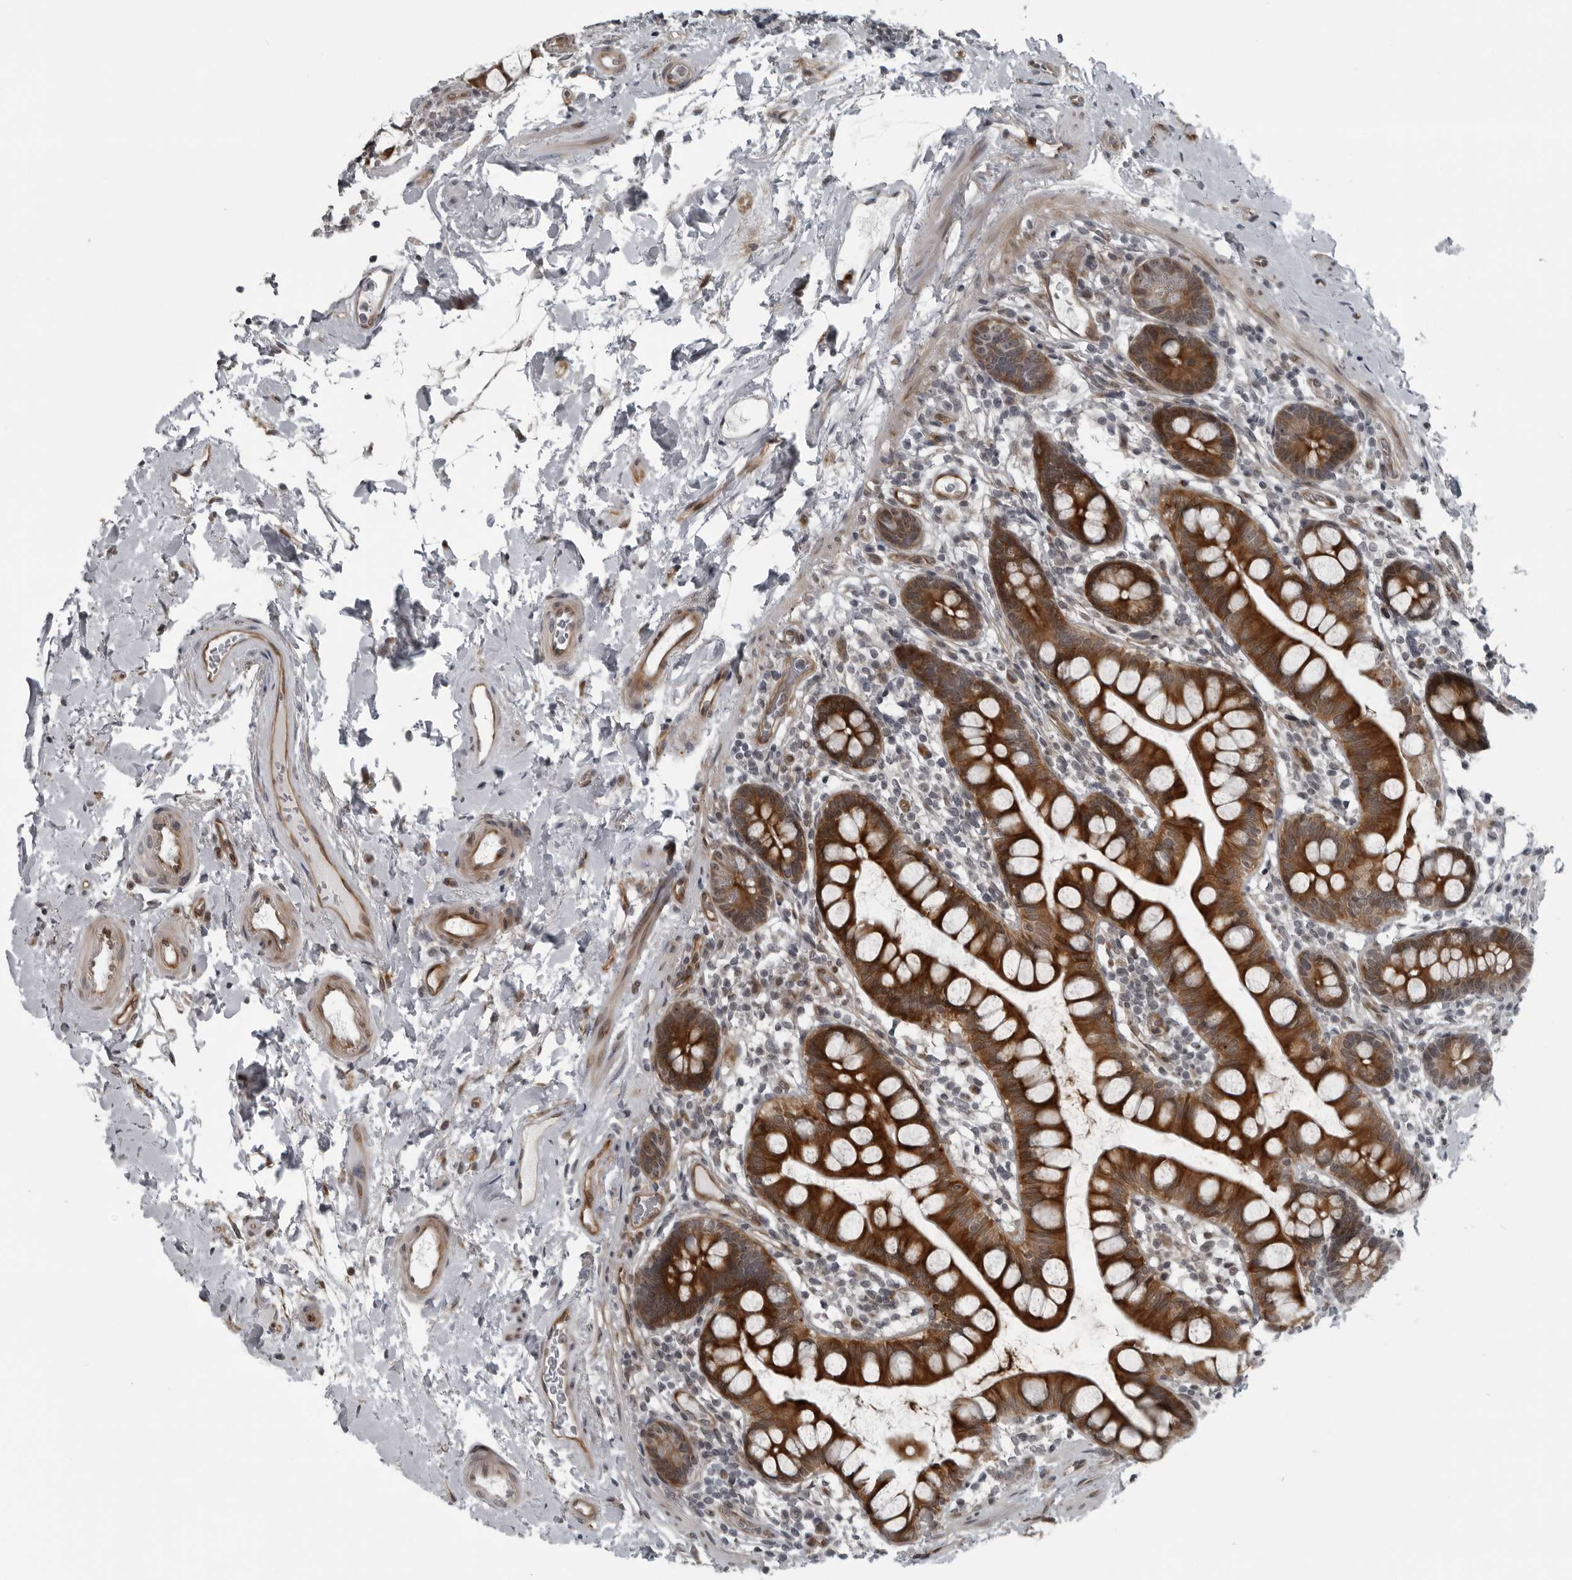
{"staining": {"intensity": "strong", "quantity": ">75%", "location": "cytoplasmic/membranous"}, "tissue": "small intestine", "cell_type": "Glandular cells", "image_type": "normal", "snomed": [{"axis": "morphology", "description": "Normal tissue, NOS"}, {"axis": "topography", "description": "Small intestine"}], "caption": "Immunohistochemical staining of unremarkable small intestine displays high levels of strong cytoplasmic/membranous staining in approximately >75% of glandular cells. The staining was performed using DAB (3,3'-diaminobenzidine), with brown indicating positive protein expression. Nuclei are stained blue with hematoxylin.", "gene": "FAM102B", "patient": {"sex": "female", "age": 84}}